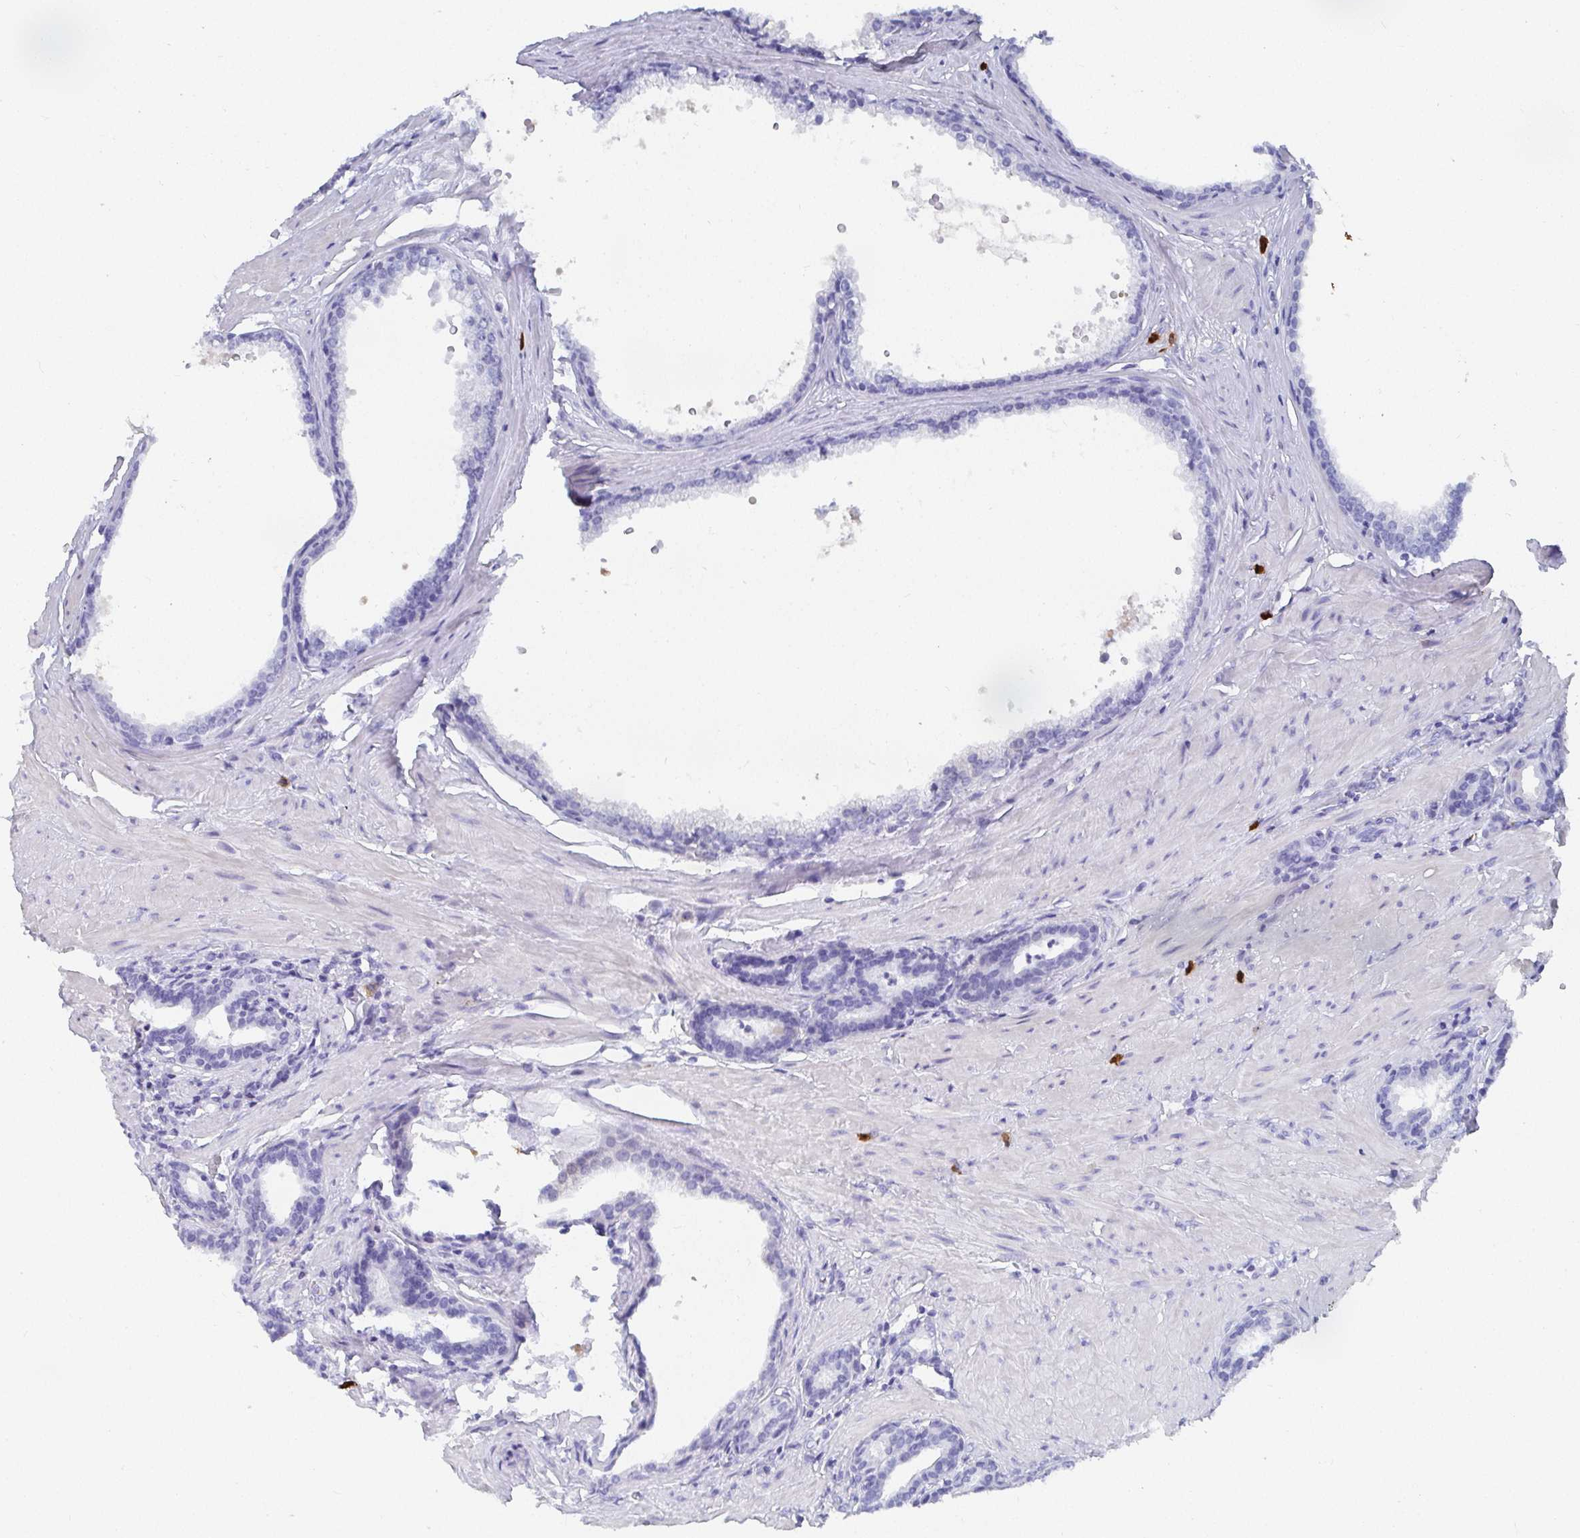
{"staining": {"intensity": "negative", "quantity": "none", "location": "none"}, "tissue": "prostate", "cell_type": "Glandular cells", "image_type": "normal", "snomed": [{"axis": "morphology", "description": "Normal tissue, NOS"}, {"axis": "topography", "description": "Prostate"}, {"axis": "topography", "description": "Peripheral nerve tissue"}], "caption": "The histopathology image shows no staining of glandular cells in benign prostate.", "gene": "GRIA1", "patient": {"sex": "male", "age": 55}}